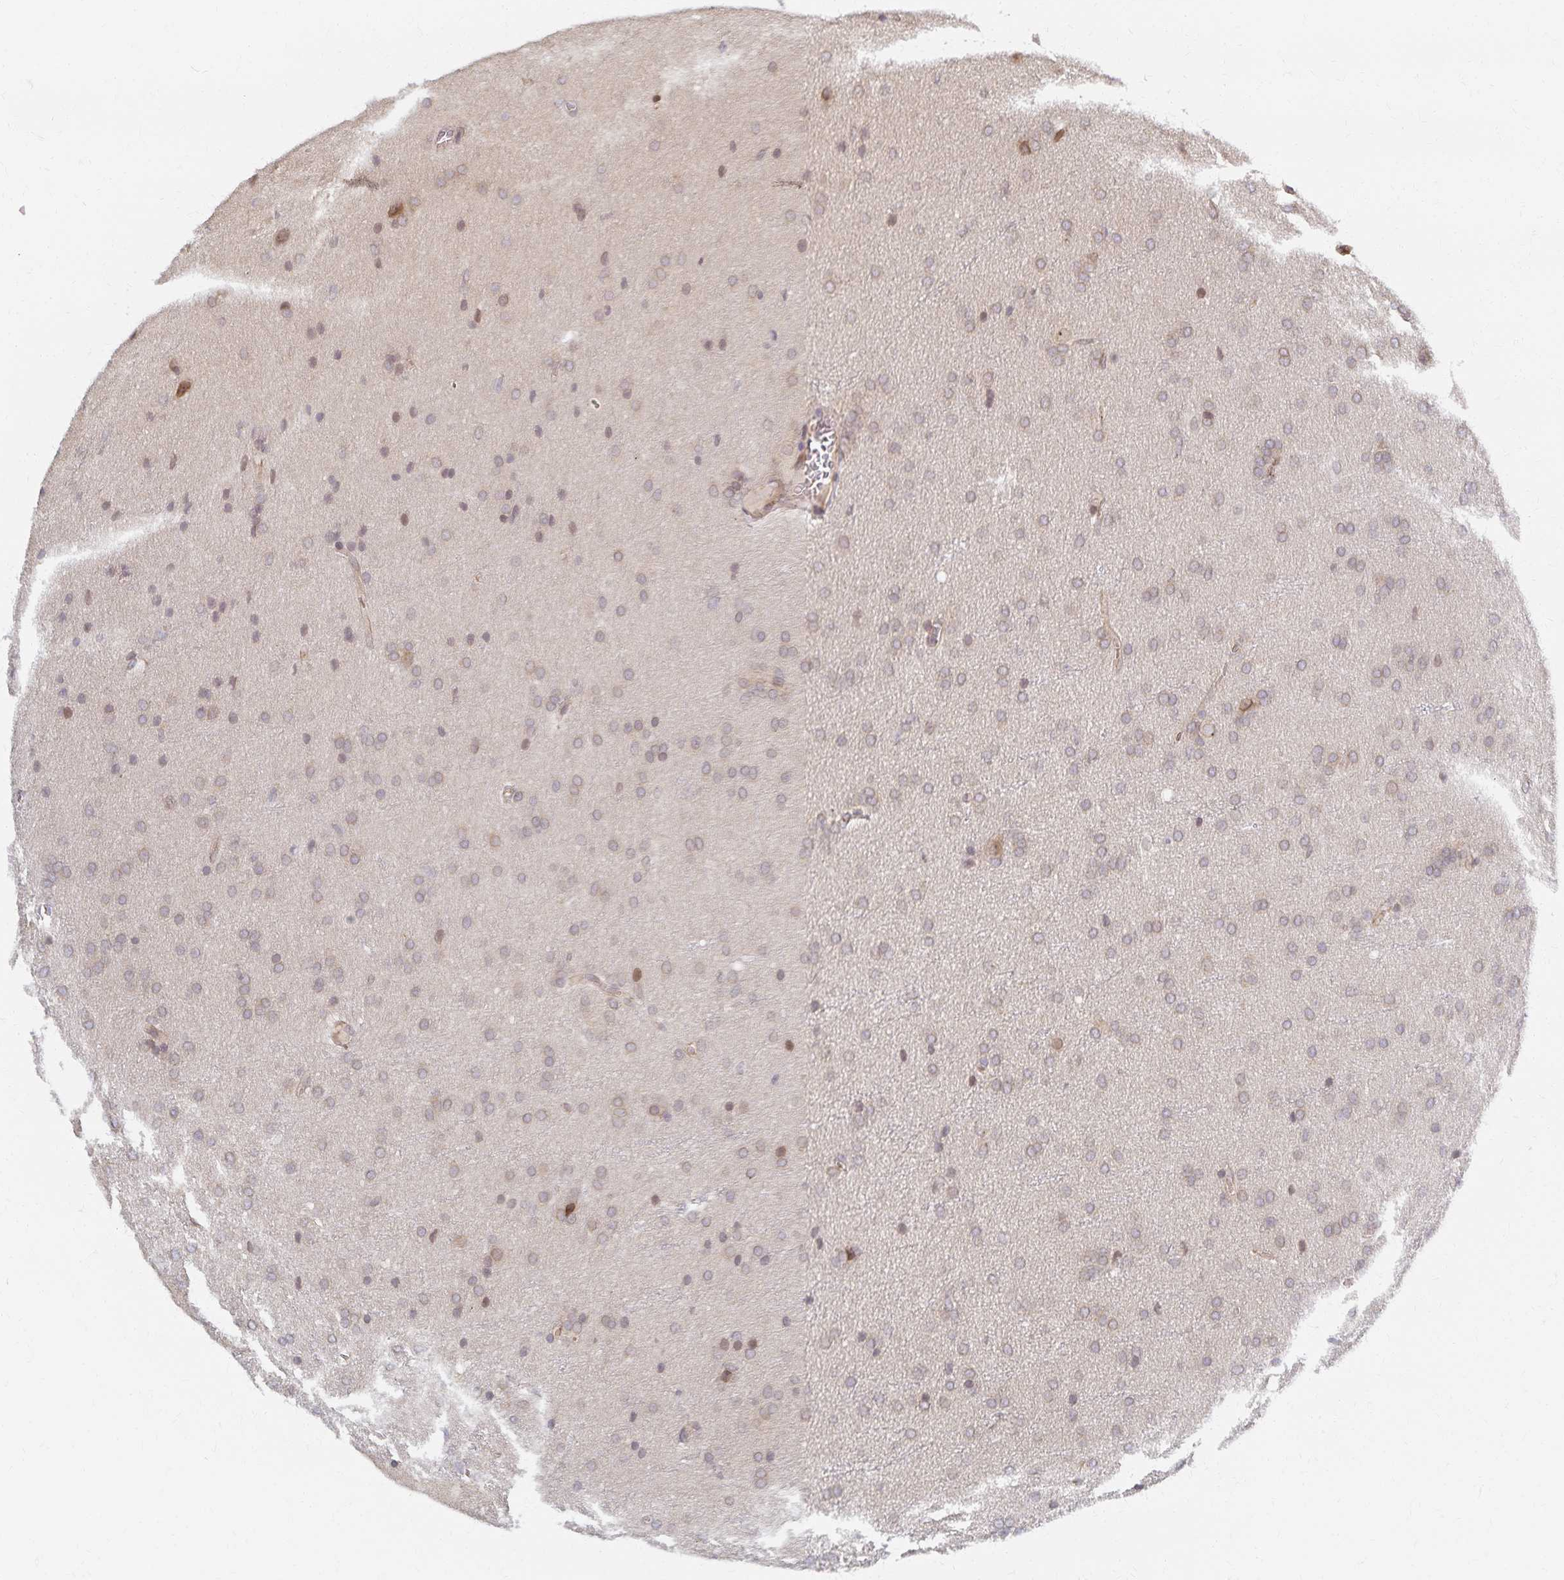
{"staining": {"intensity": "weak", "quantity": "25%-75%", "location": "cytoplasmic/membranous,nuclear"}, "tissue": "glioma", "cell_type": "Tumor cells", "image_type": "cancer", "snomed": [{"axis": "morphology", "description": "Glioma, malignant, Low grade"}, {"axis": "topography", "description": "Brain"}], "caption": "Human glioma stained with a brown dye reveals weak cytoplasmic/membranous and nuclear positive positivity in approximately 25%-75% of tumor cells.", "gene": "RAB9B", "patient": {"sex": "female", "age": 32}}